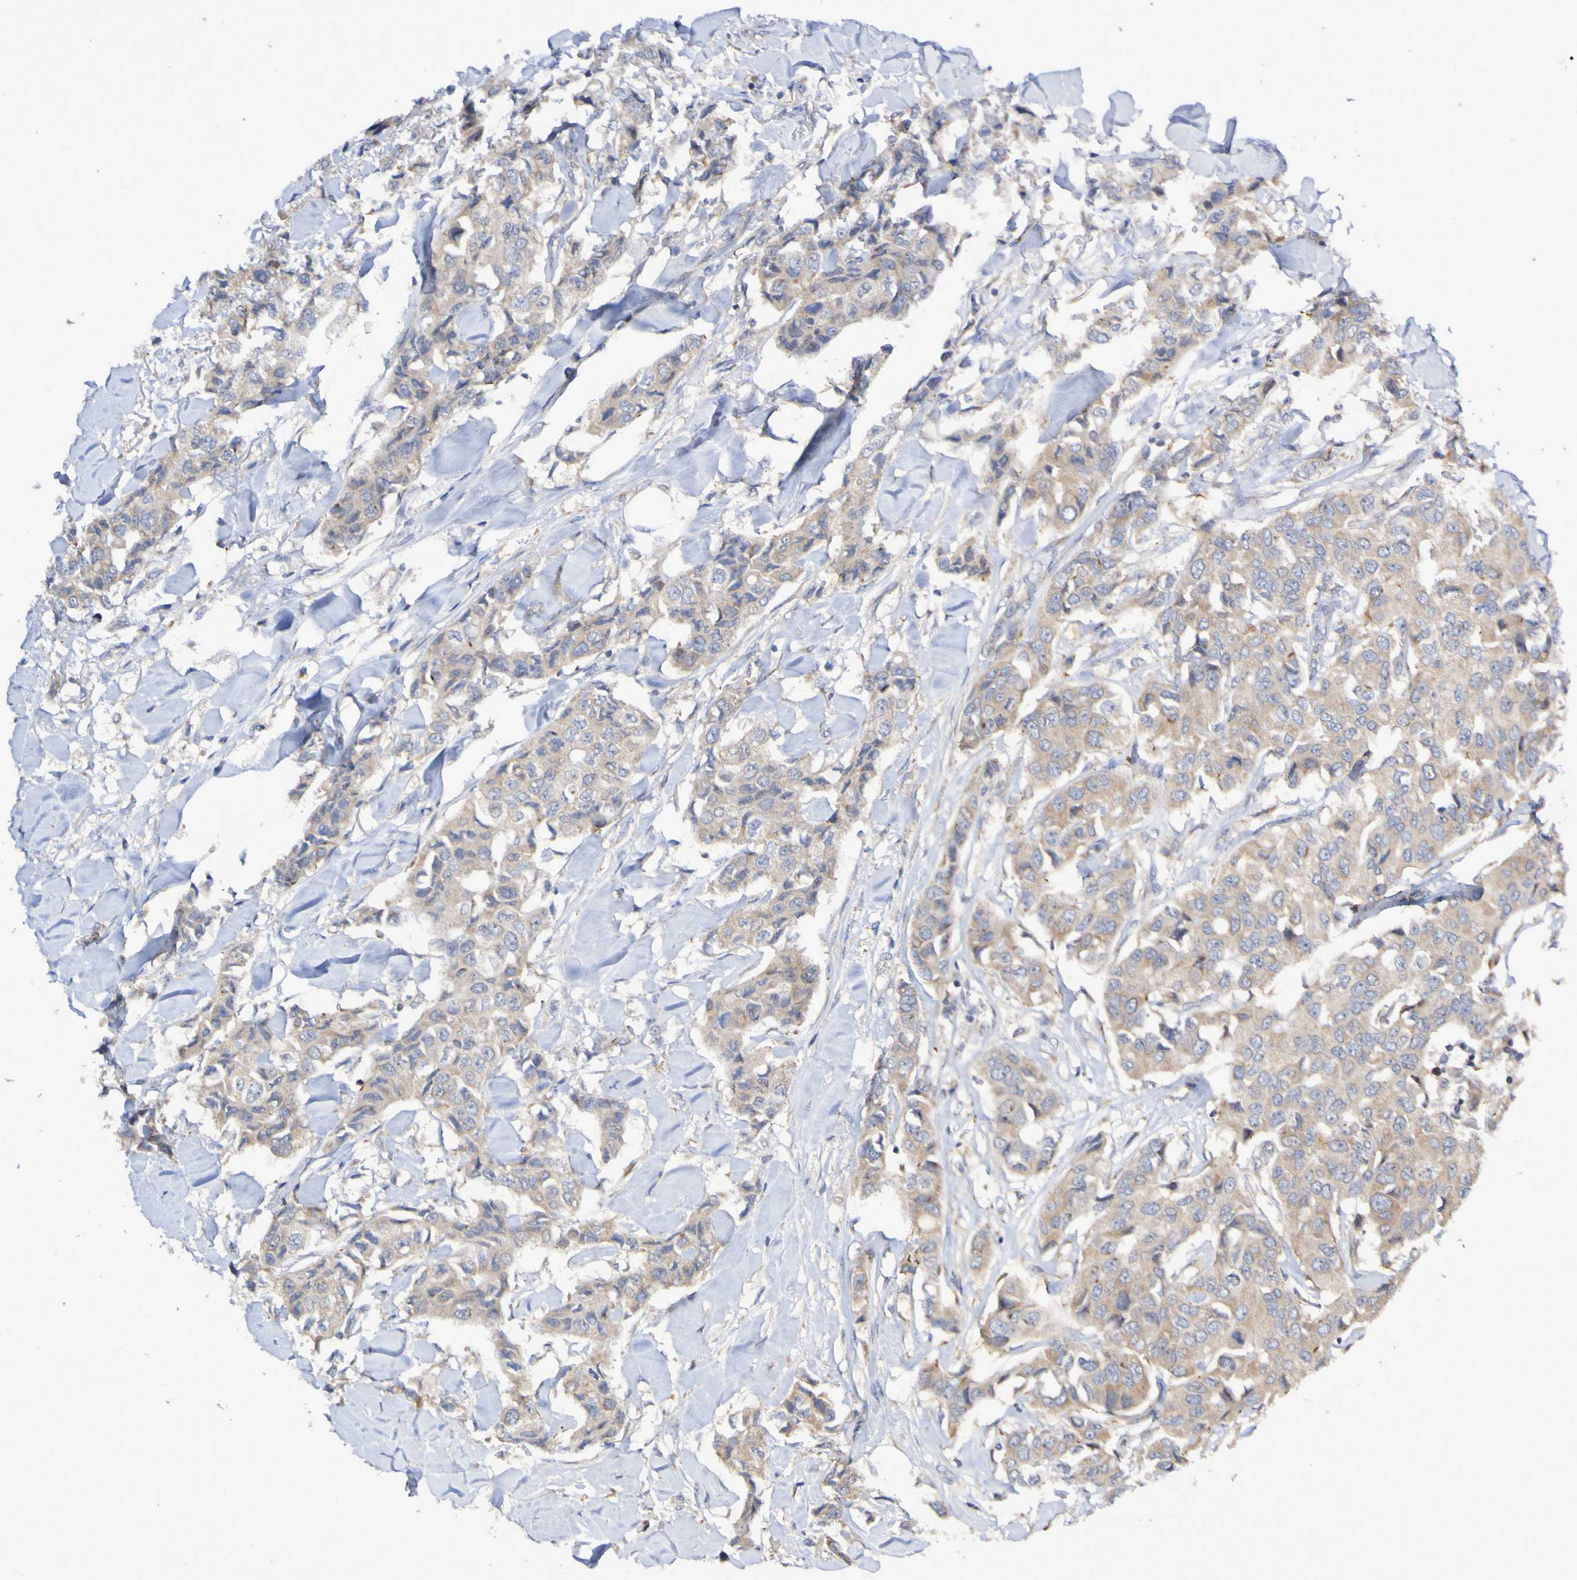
{"staining": {"intensity": "weak", "quantity": ">75%", "location": "cytoplasmic/membranous"}, "tissue": "breast cancer", "cell_type": "Tumor cells", "image_type": "cancer", "snomed": [{"axis": "morphology", "description": "Duct carcinoma"}, {"axis": "topography", "description": "Breast"}], "caption": "Immunohistochemistry micrograph of human intraductal carcinoma (breast) stained for a protein (brown), which demonstrates low levels of weak cytoplasmic/membranous expression in about >75% of tumor cells.", "gene": "LMBRD2", "patient": {"sex": "female", "age": 80}}